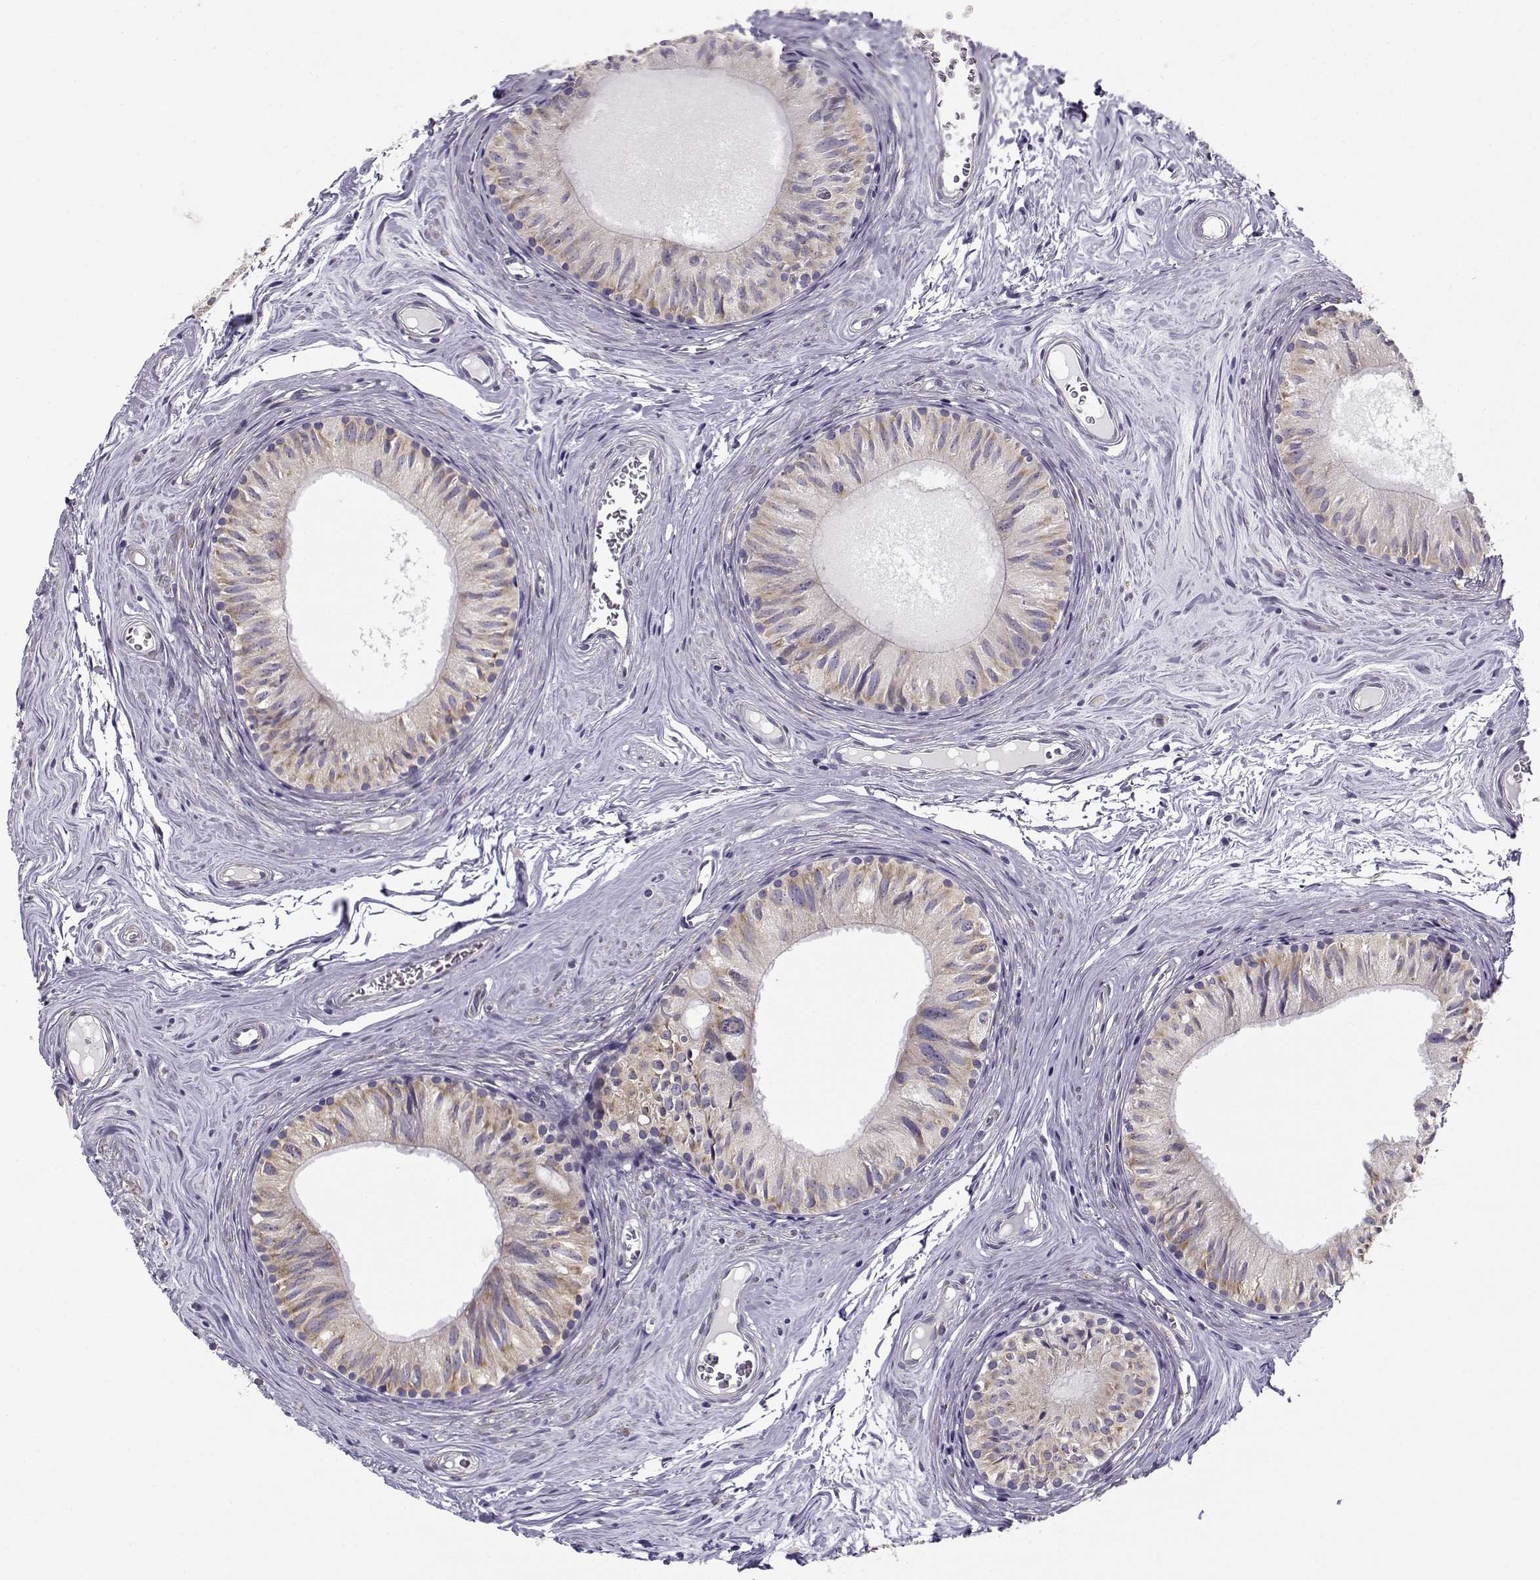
{"staining": {"intensity": "weak", "quantity": ">75%", "location": "cytoplasmic/membranous"}, "tissue": "epididymis", "cell_type": "Glandular cells", "image_type": "normal", "snomed": [{"axis": "morphology", "description": "Normal tissue, NOS"}, {"axis": "topography", "description": "Epididymis"}], "caption": "IHC (DAB (3,3'-diaminobenzidine)) staining of unremarkable human epididymis exhibits weak cytoplasmic/membranous protein positivity in approximately >75% of glandular cells. (IHC, brightfield microscopy, high magnification).", "gene": "BEND6", "patient": {"sex": "male", "age": 52}}